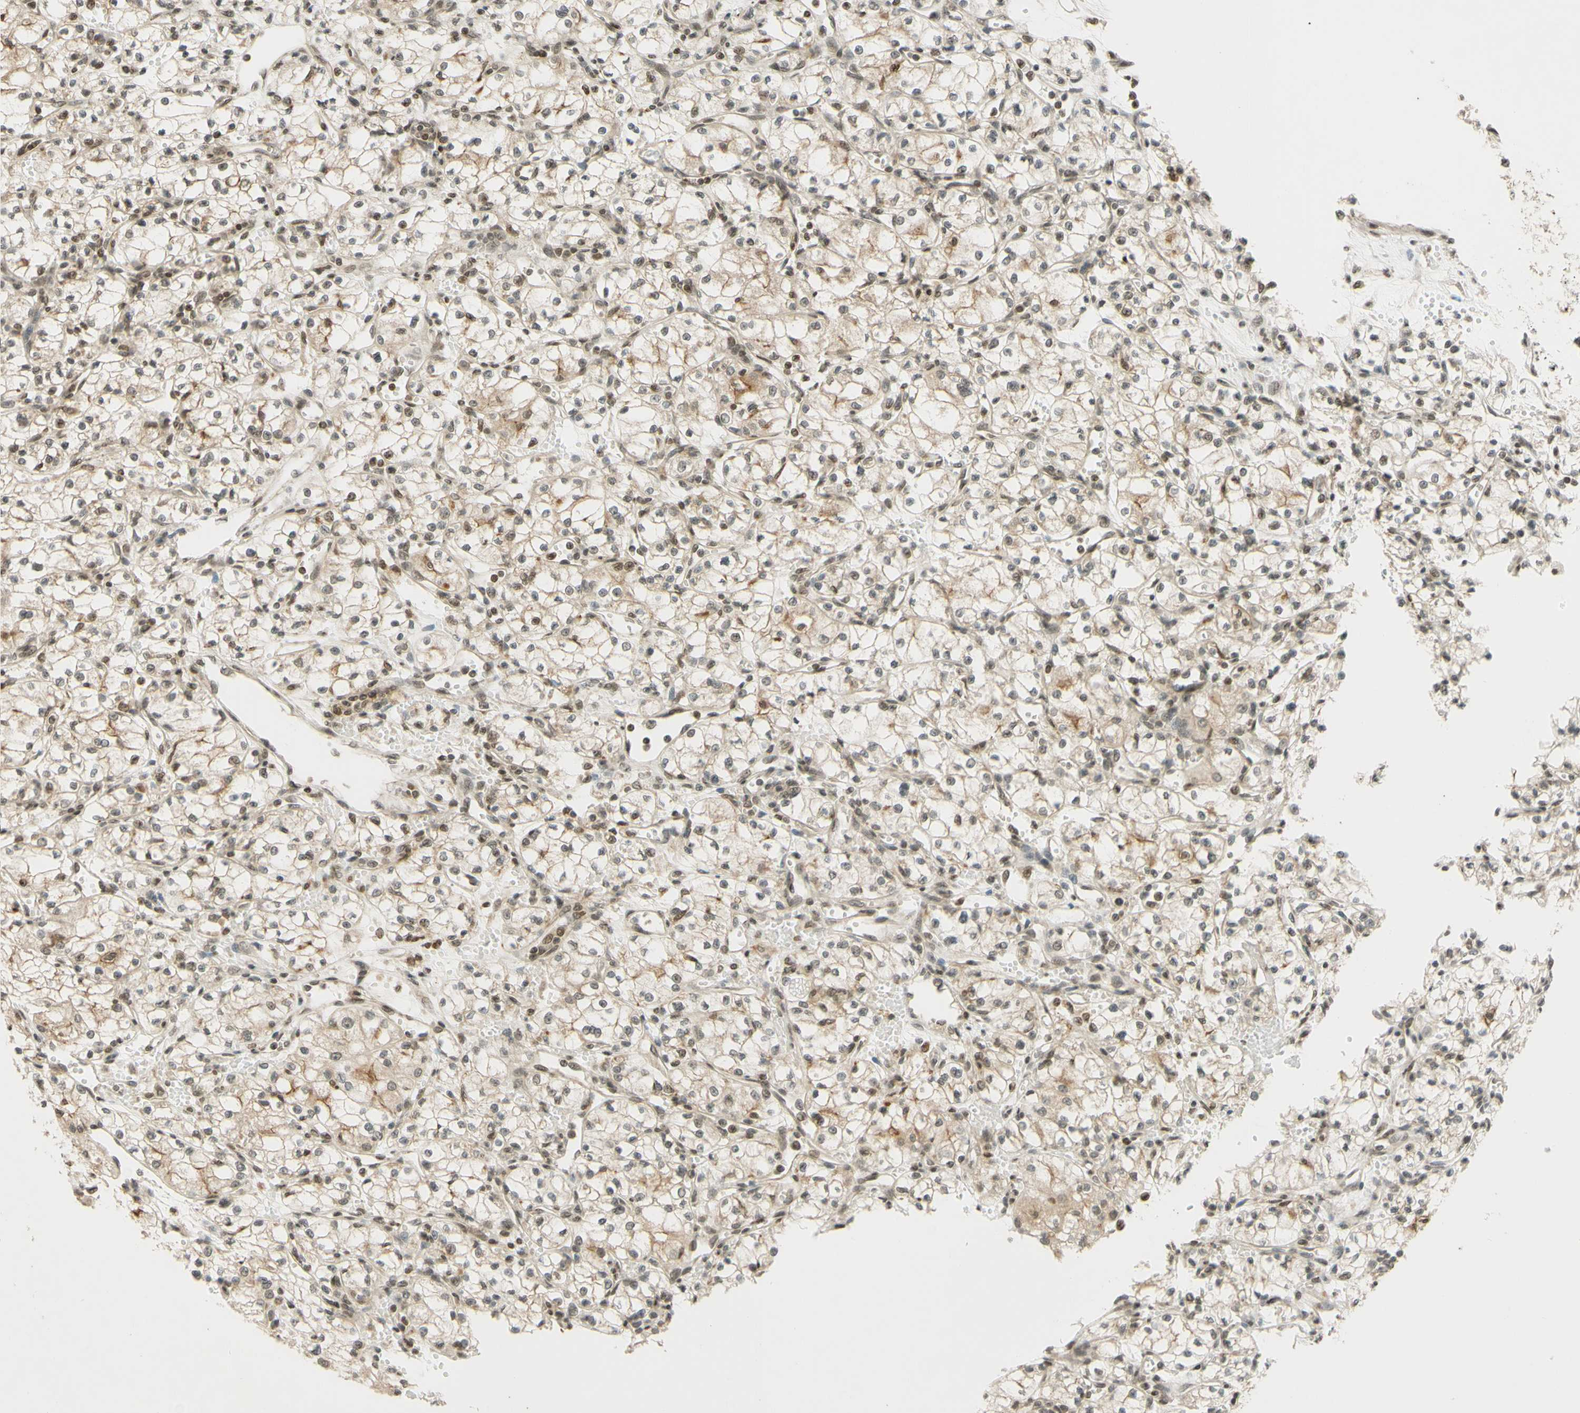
{"staining": {"intensity": "weak", "quantity": ">75%", "location": "nuclear"}, "tissue": "renal cancer", "cell_type": "Tumor cells", "image_type": "cancer", "snomed": [{"axis": "morphology", "description": "Normal tissue, NOS"}, {"axis": "morphology", "description": "Adenocarcinoma, NOS"}, {"axis": "topography", "description": "Kidney"}], "caption": "Tumor cells display low levels of weak nuclear positivity in approximately >75% of cells in renal adenocarcinoma.", "gene": "SMARCB1", "patient": {"sex": "male", "age": 59}}